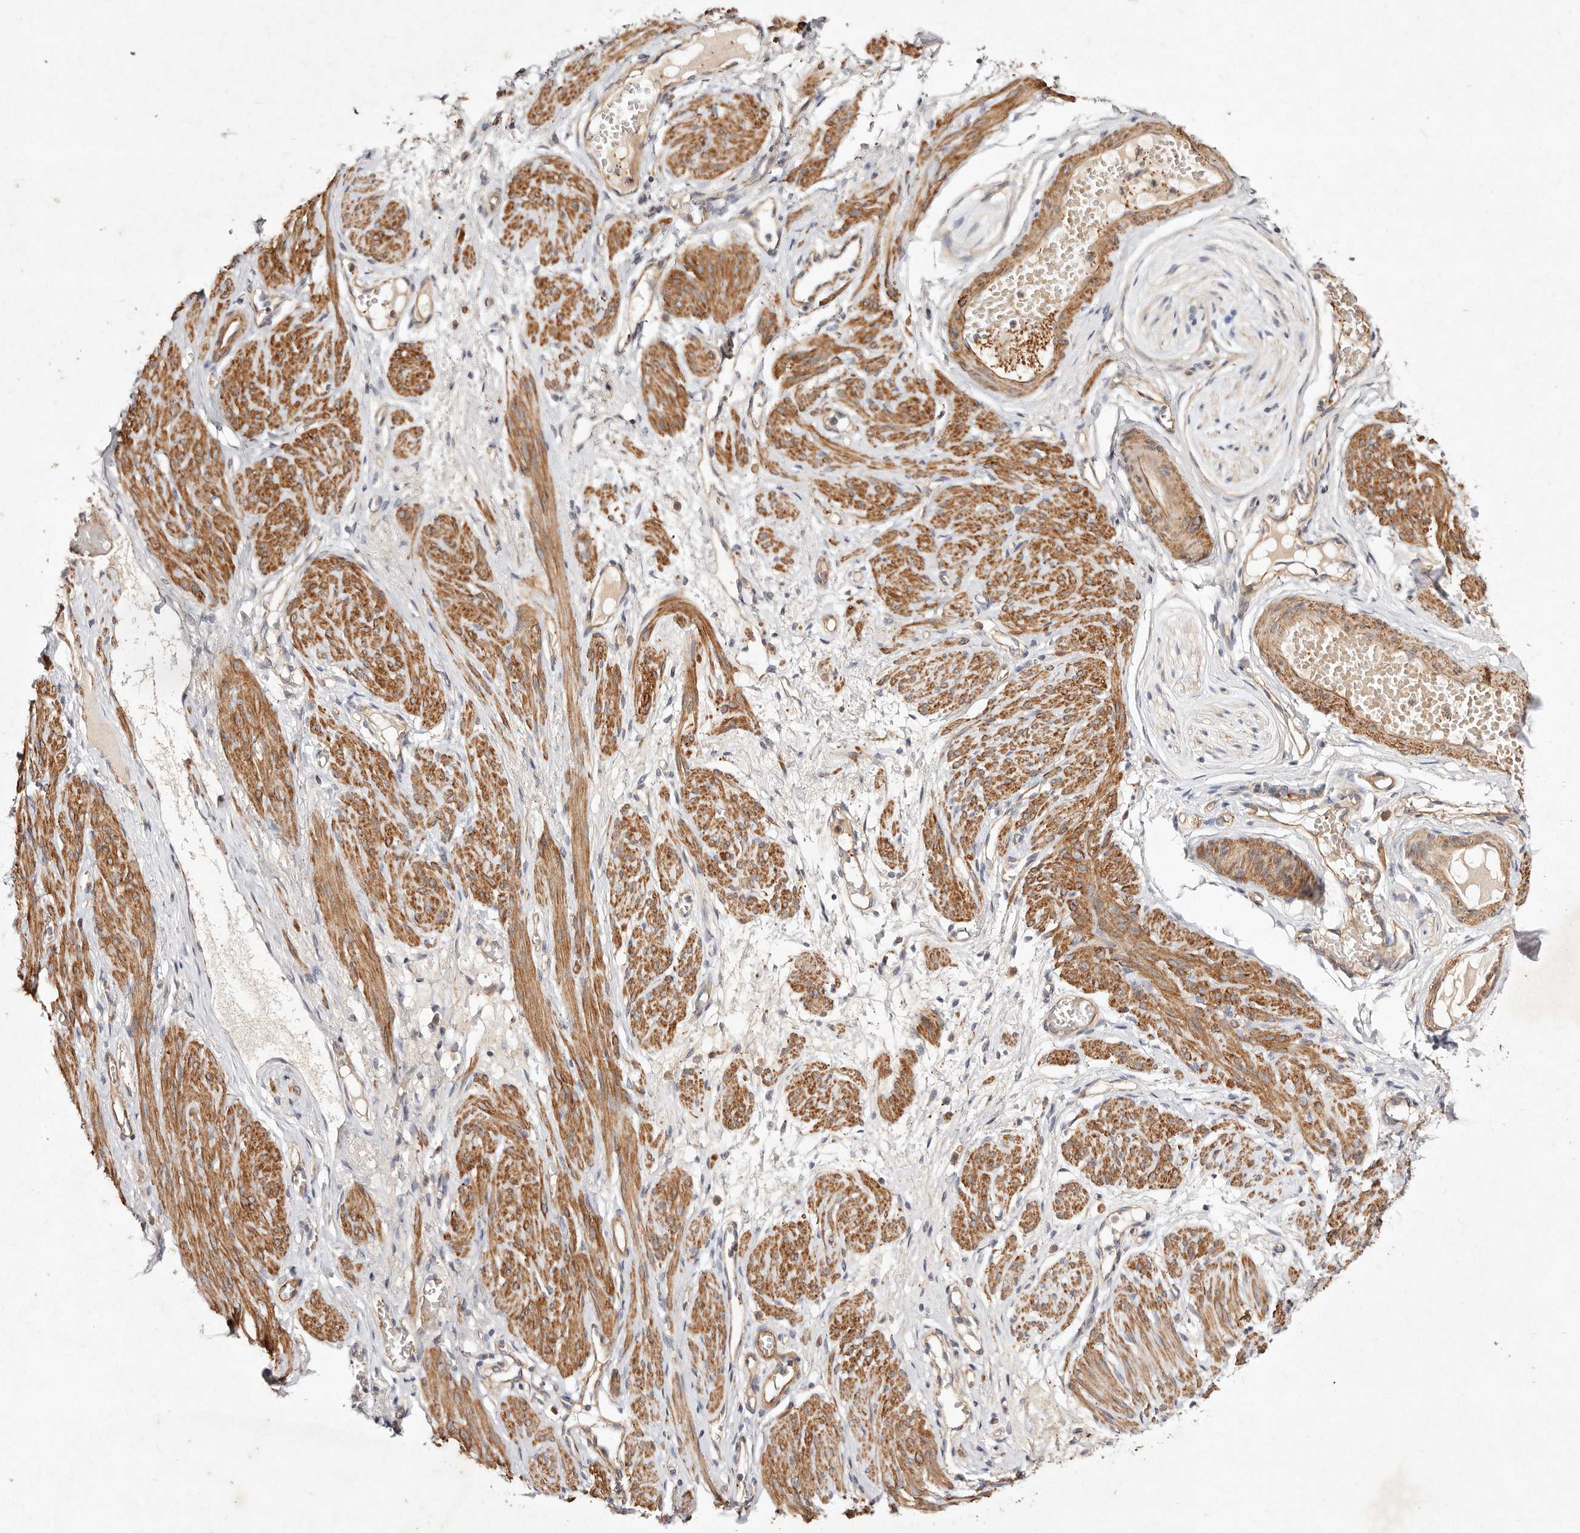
{"staining": {"intensity": "negative", "quantity": "none", "location": "none"}, "tissue": "adipose tissue", "cell_type": "Adipocytes", "image_type": "normal", "snomed": [{"axis": "morphology", "description": "Normal tissue, NOS"}, {"axis": "topography", "description": "Smooth muscle"}, {"axis": "topography", "description": "Peripheral nerve tissue"}], "caption": "Immunohistochemical staining of benign adipose tissue exhibits no significant expression in adipocytes. (DAB (3,3'-diaminobenzidine) immunohistochemistry (IHC), high magnification).", "gene": "MTMR11", "patient": {"sex": "female", "age": 39}}